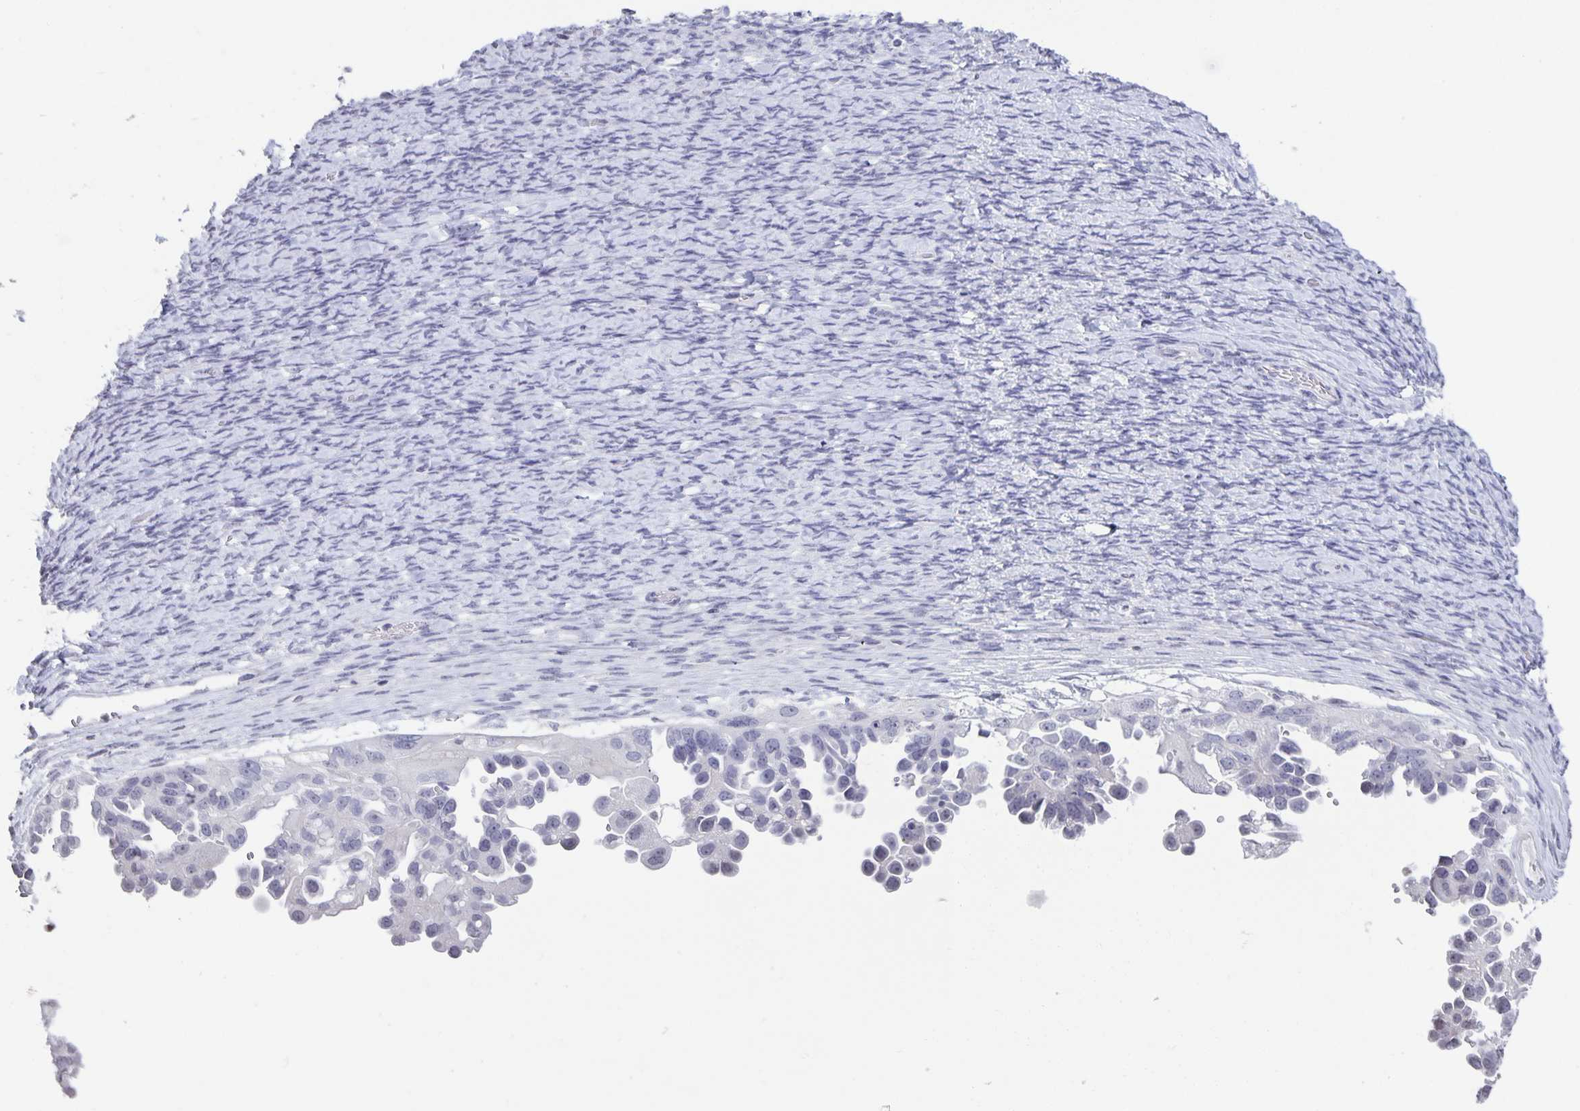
{"staining": {"intensity": "negative", "quantity": "none", "location": "none"}, "tissue": "ovarian cancer", "cell_type": "Tumor cells", "image_type": "cancer", "snomed": [{"axis": "morphology", "description": "Cystadenocarcinoma, serous, NOS"}, {"axis": "topography", "description": "Ovary"}], "caption": "Immunohistochemical staining of human ovarian cancer reveals no significant positivity in tumor cells.", "gene": "AQP4", "patient": {"sex": "female", "age": 53}}